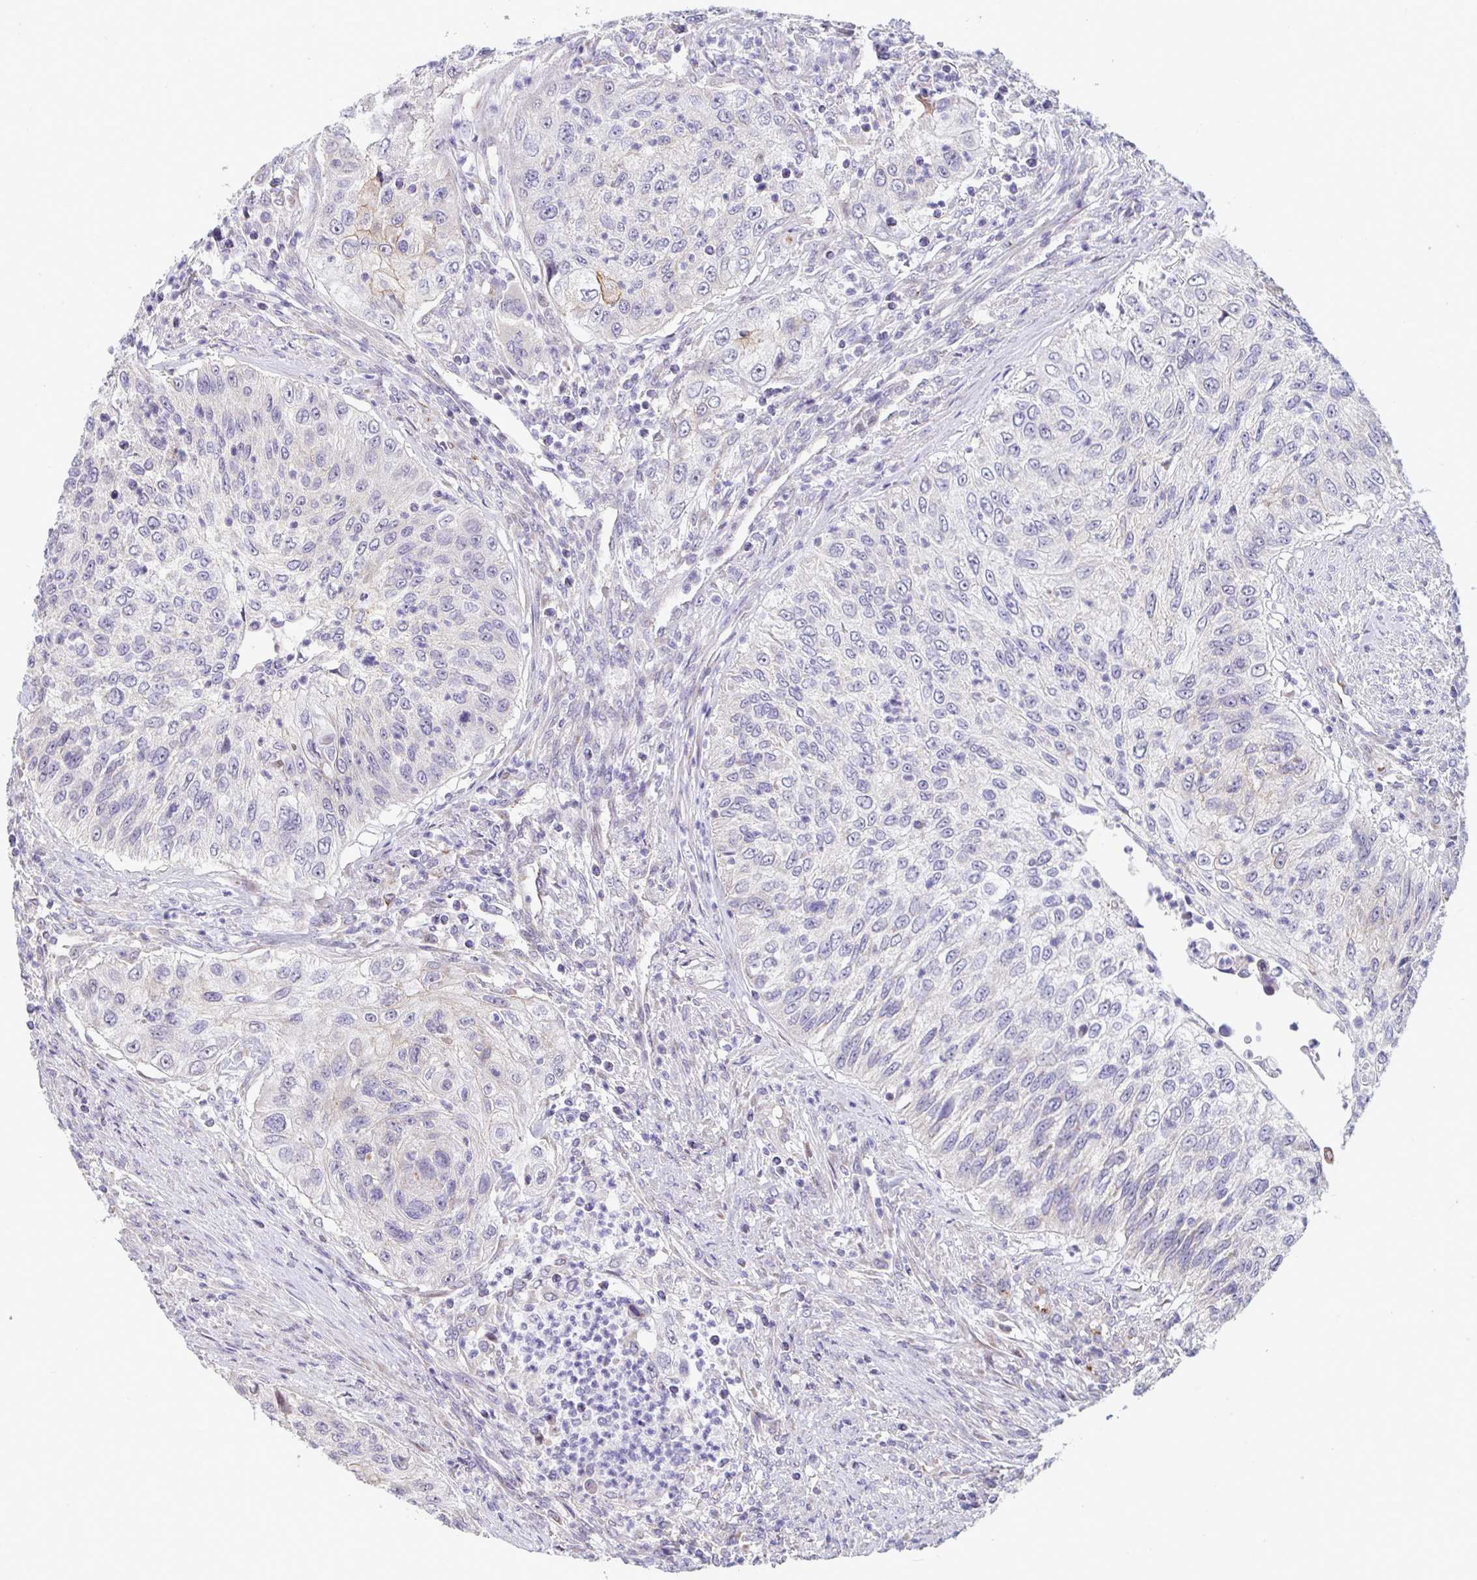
{"staining": {"intensity": "negative", "quantity": "none", "location": "none"}, "tissue": "urothelial cancer", "cell_type": "Tumor cells", "image_type": "cancer", "snomed": [{"axis": "morphology", "description": "Urothelial carcinoma, High grade"}, {"axis": "topography", "description": "Urinary bladder"}], "caption": "Immunohistochemical staining of human urothelial cancer reveals no significant expression in tumor cells.", "gene": "IL37", "patient": {"sex": "female", "age": 60}}